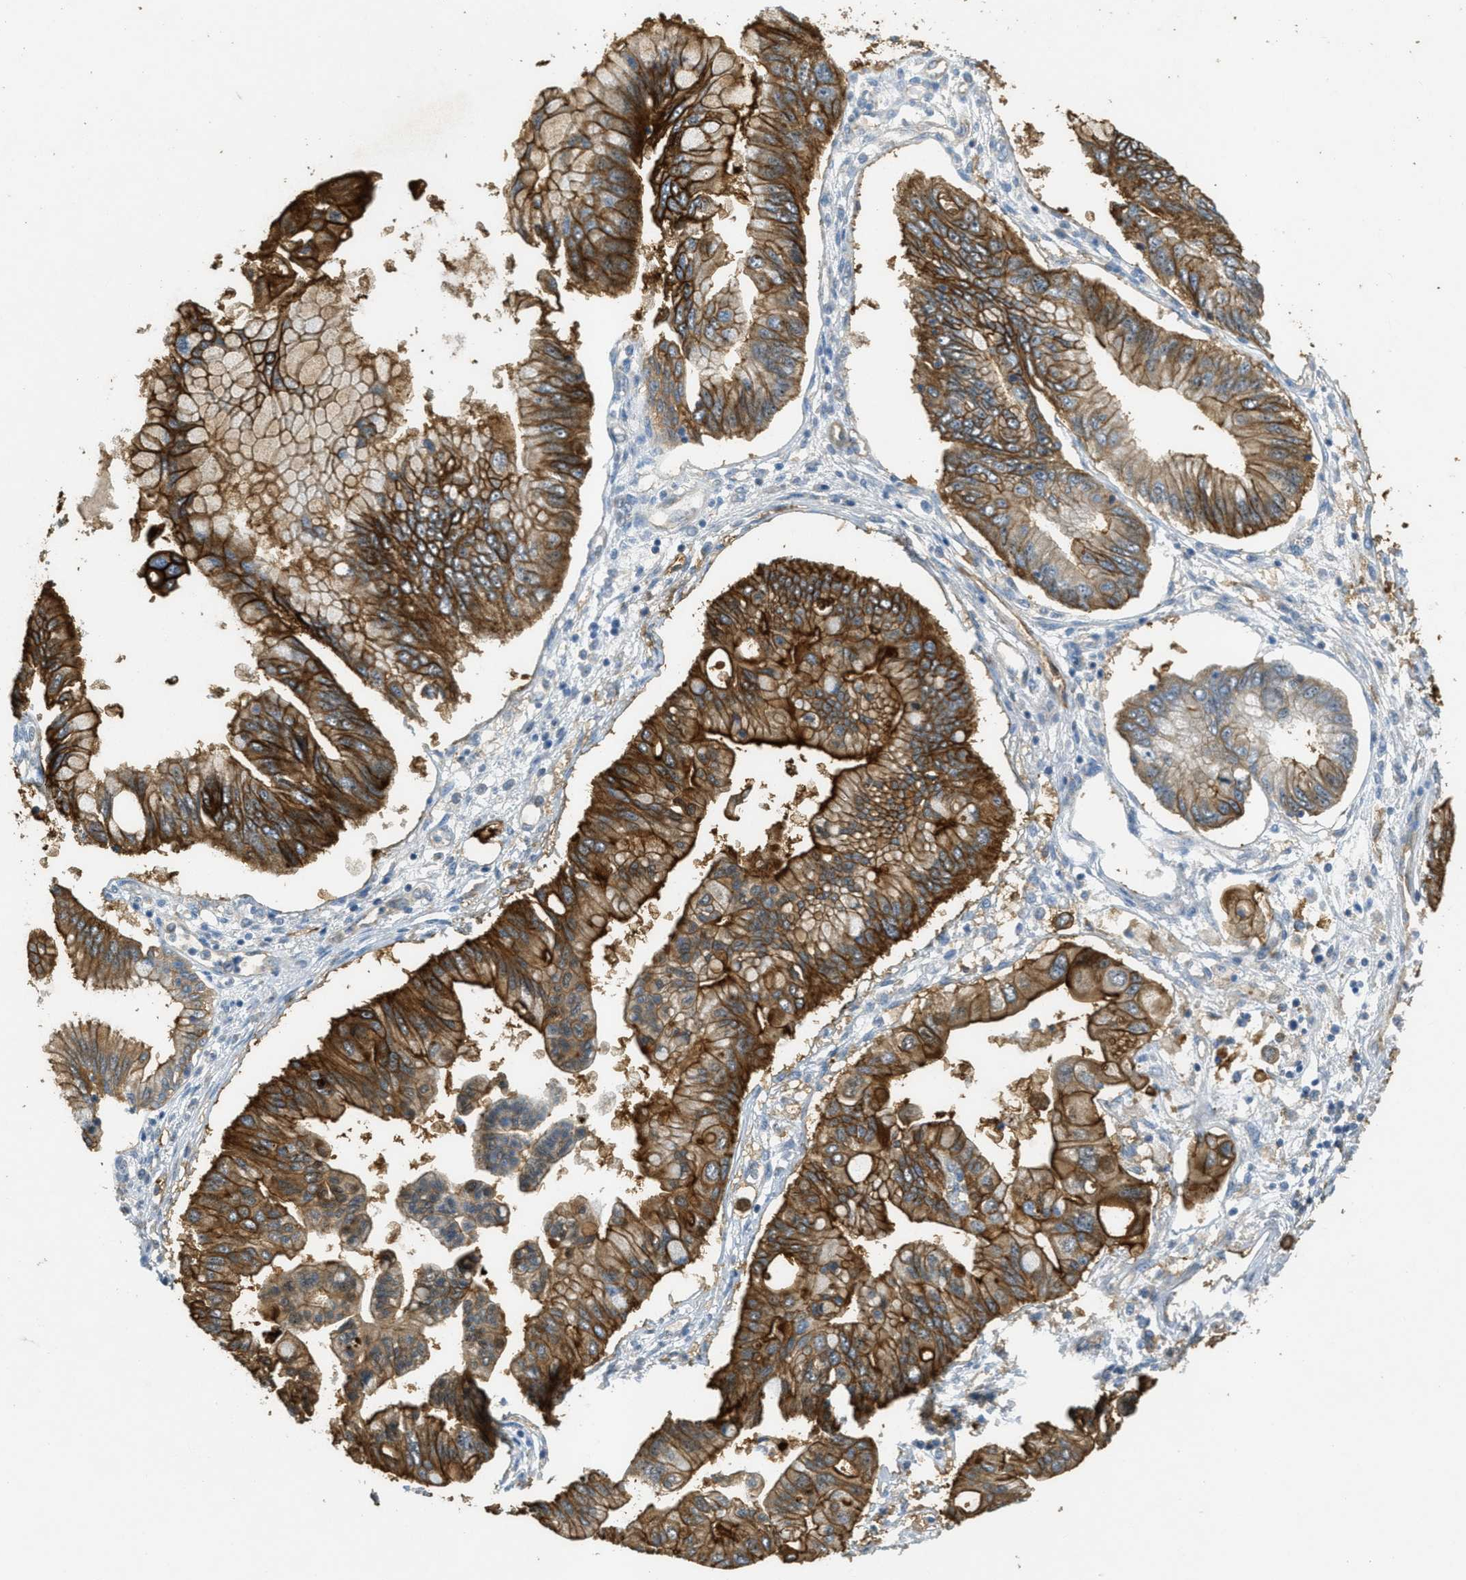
{"staining": {"intensity": "moderate", "quantity": ">75%", "location": "cytoplasmic/membranous"}, "tissue": "pancreatic cancer", "cell_type": "Tumor cells", "image_type": "cancer", "snomed": [{"axis": "morphology", "description": "Adenocarcinoma, NOS"}, {"axis": "topography", "description": "Pancreas"}], "caption": "Immunohistochemistry (IHC) of human pancreatic adenocarcinoma shows medium levels of moderate cytoplasmic/membranous expression in approximately >75% of tumor cells. (brown staining indicates protein expression, while blue staining denotes nuclei).", "gene": "OSMR", "patient": {"sex": "female", "age": 77}}